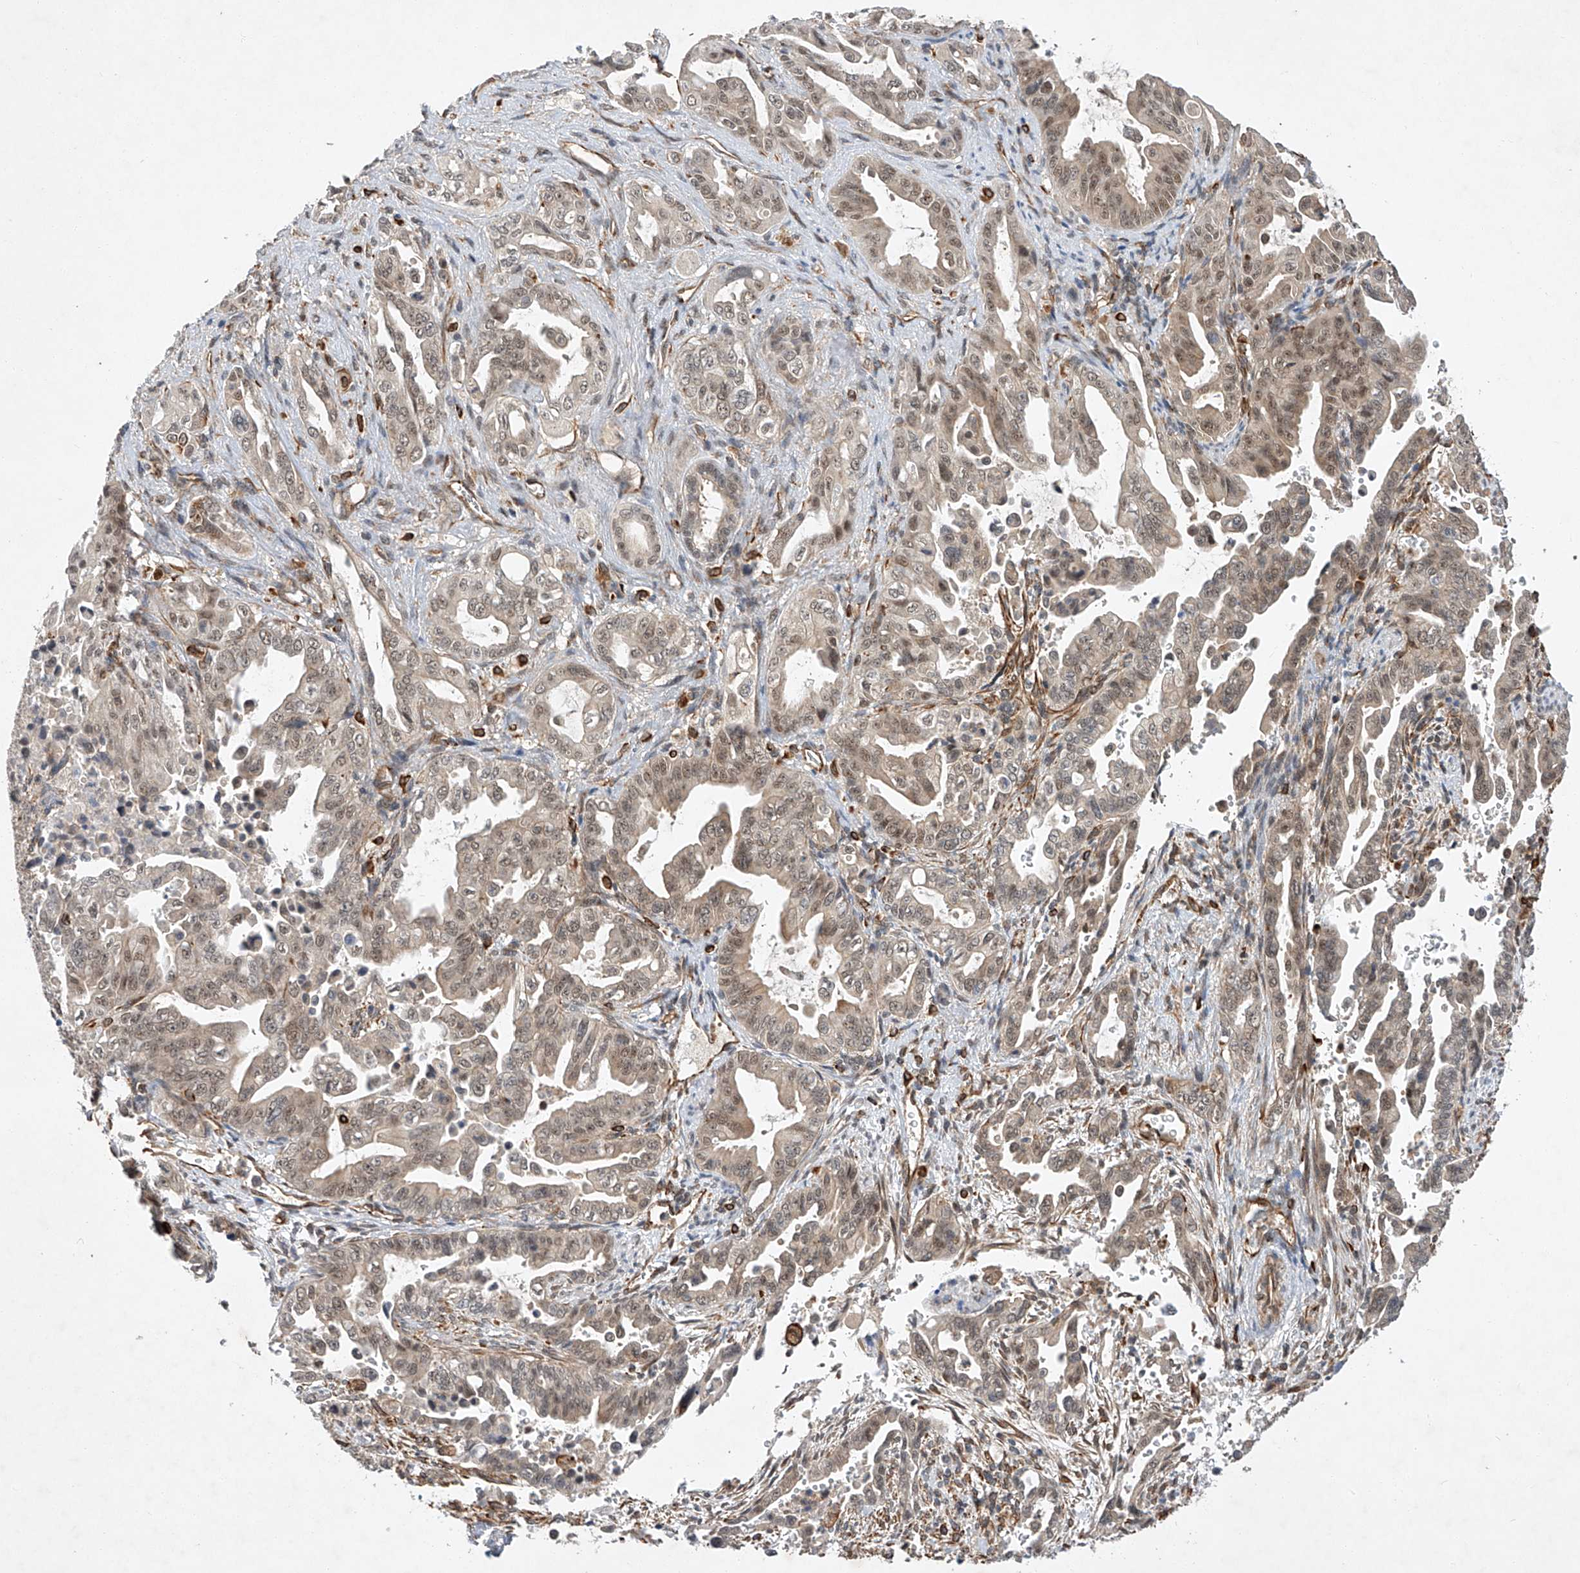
{"staining": {"intensity": "weak", "quantity": ">75%", "location": "cytoplasmic/membranous,nuclear"}, "tissue": "pancreatic cancer", "cell_type": "Tumor cells", "image_type": "cancer", "snomed": [{"axis": "morphology", "description": "Adenocarcinoma, NOS"}, {"axis": "topography", "description": "Pancreas"}], "caption": "Human pancreatic cancer (adenocarcinoma) stained with a brown dye demonstrates weak cytoplasmic/membranous and nuclear positive staining in approximately >75% of tumor cells.", "gene": "AMD1", "patient": {"sex": "male", "age": 70}}